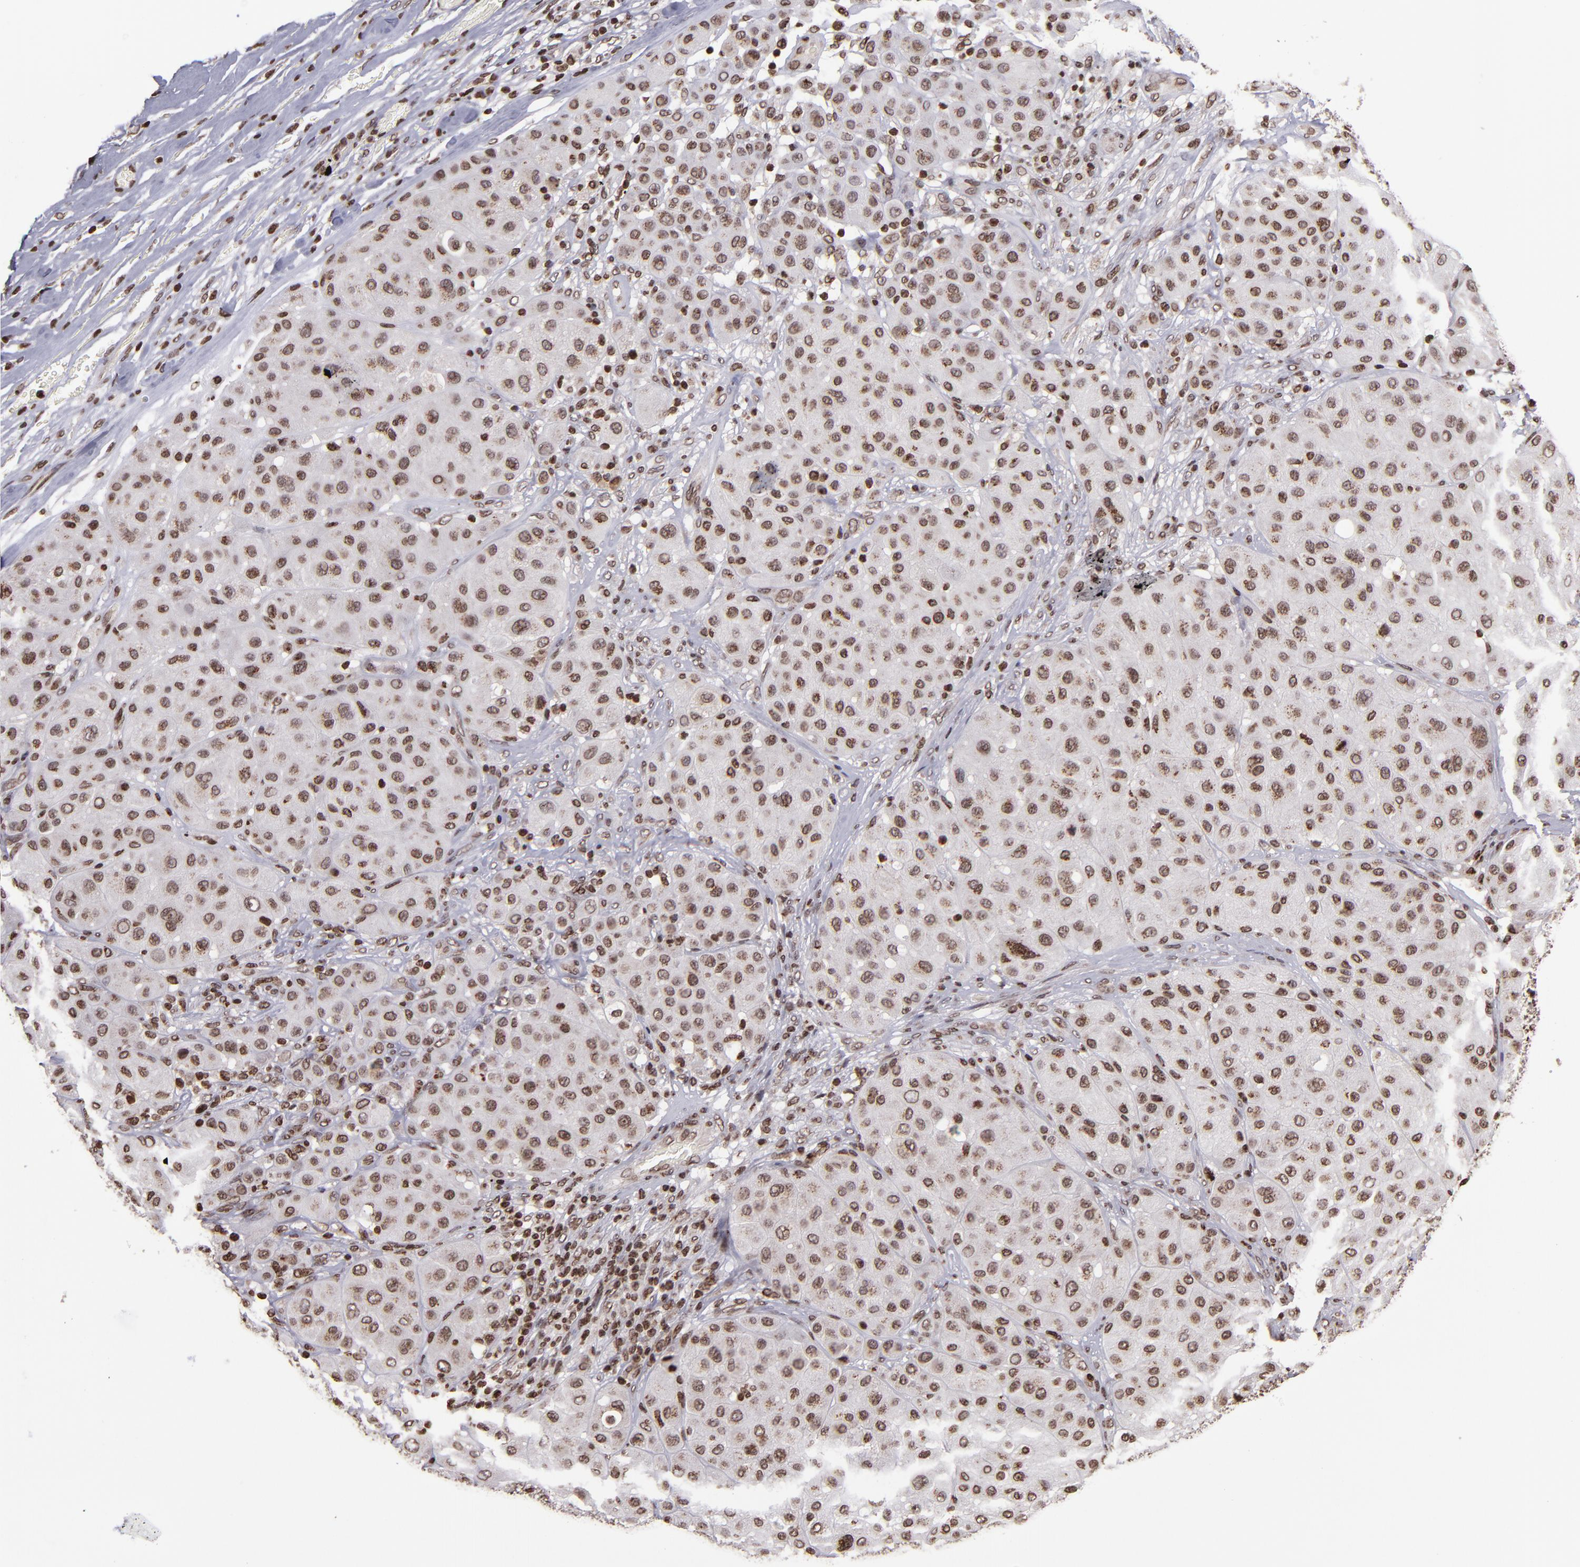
{"staining": {"intensity": "weak", "quantity": ">75%", "location": "cytoplasmic/membranous,nuclear"}, "tissue": "melanoma", "cell_type": "Tumor cells", "image_type": "cancer", "snomed": [{"axis": "morphology", "description": "Normal tissue, NOS"}, {"axis": "morphology", "description": "Malignant melanoma, Metastatic site"}, {"axis": "topography", "description": "Skin"}], "caption": "Human melanoma stained for a protein (brown) demonstrates weak cytoplasmic/membranous and nuclear positive staining in about >75% of tumor cells.", "gene": "CSDC2", "patient": {"sex": "male", "age": 41}}